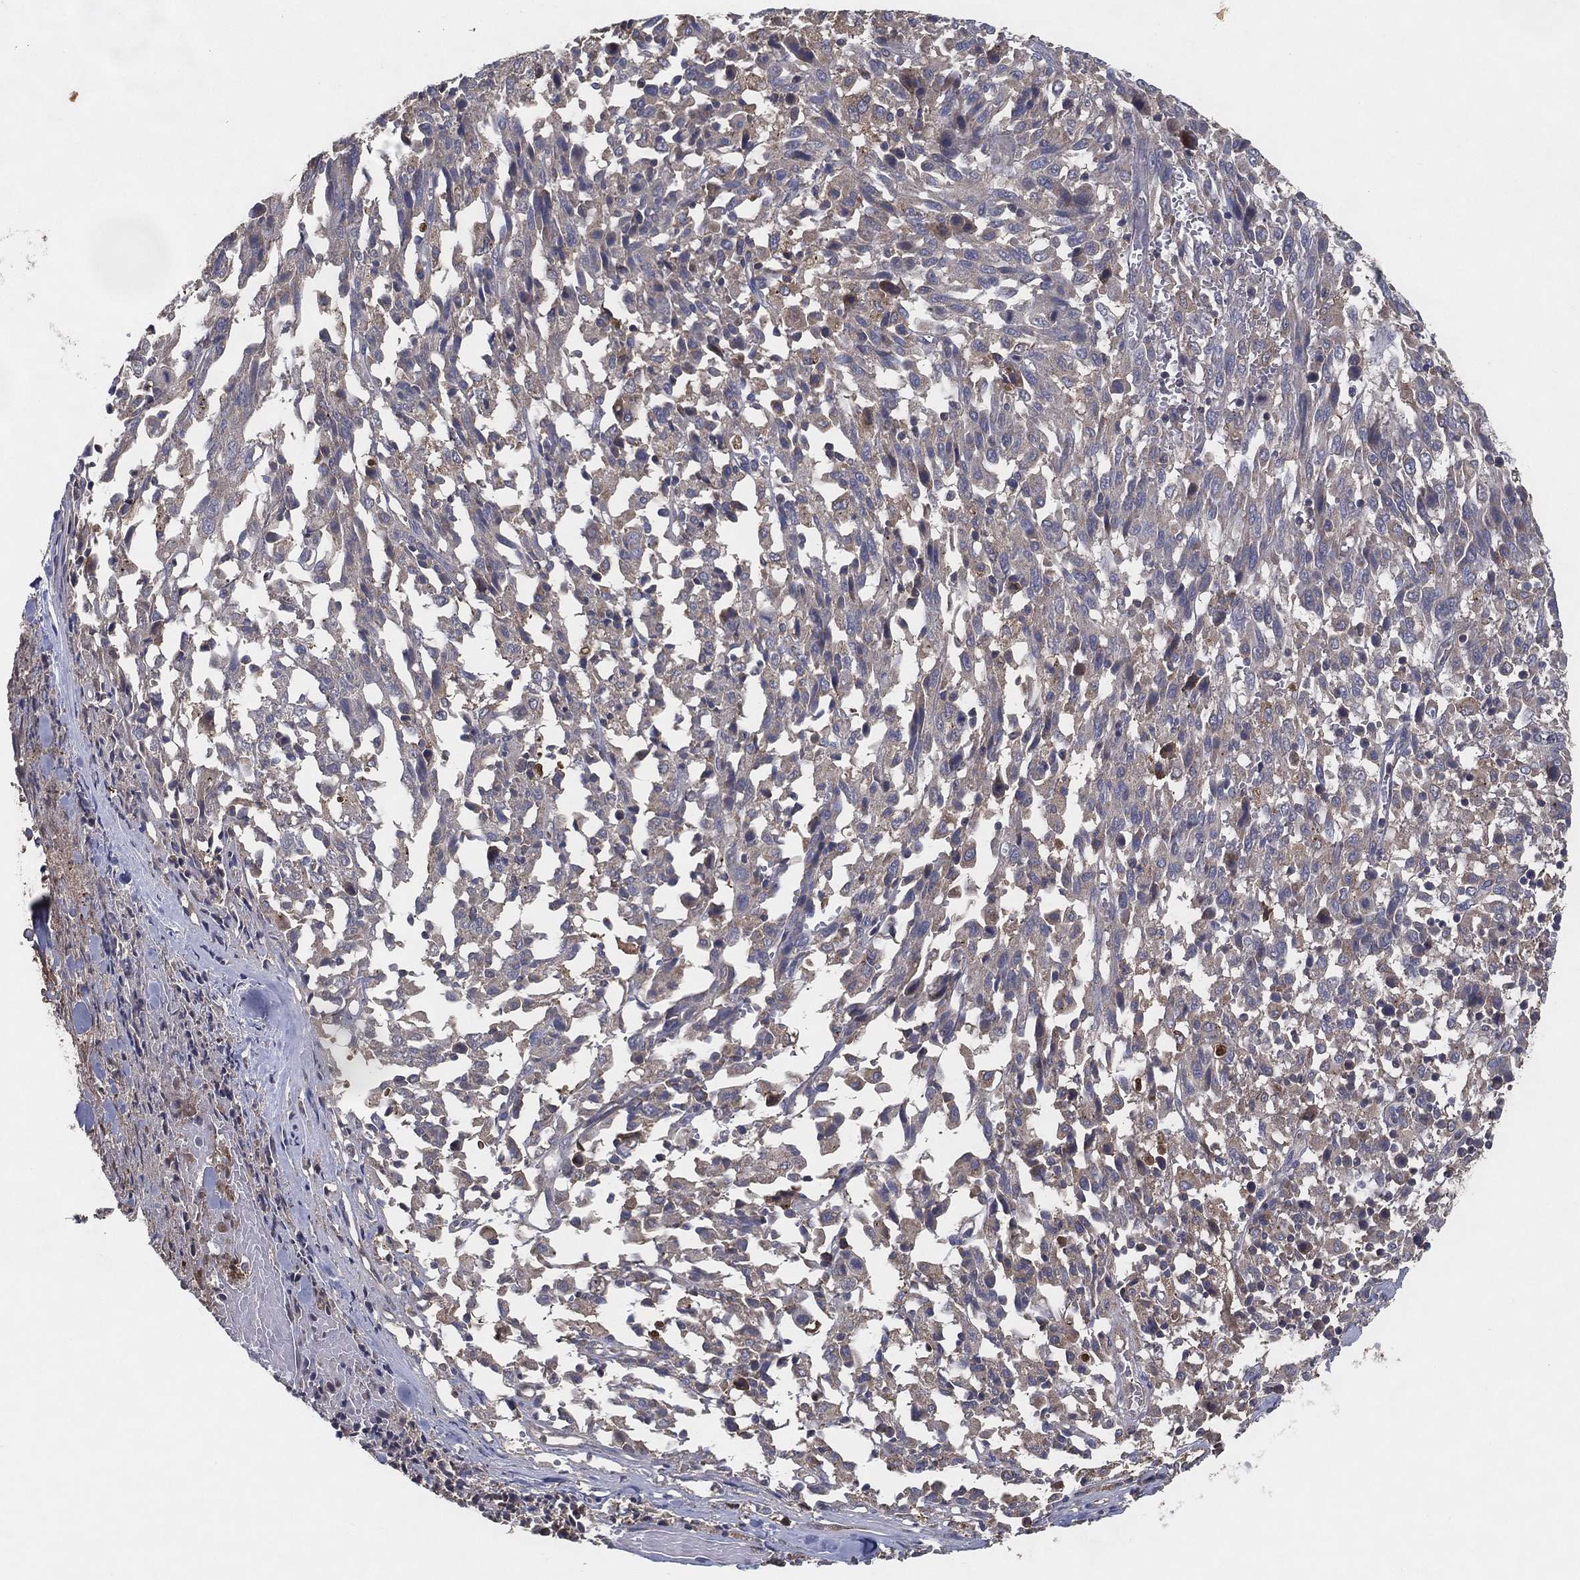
{"staining": {"intensity": "weak", "quantity": "<25%", "location": "cytoplasmic/membranous"}, "tissue": "melanoma", "cell_type": "Tumor cells", "image_type": "cancer", "snomed": [{"axis": "morphology", "description": "Malignant melanoma, NOS"}, {"axis": "topography", "description": "Skin"}], "caption": "Immunohistochemistry (IHC) of malignant melanoma demonstrates no staining in tumor cells.", "gene": "MT-ND1", "patient": {"sex": "female", "age": 91}}